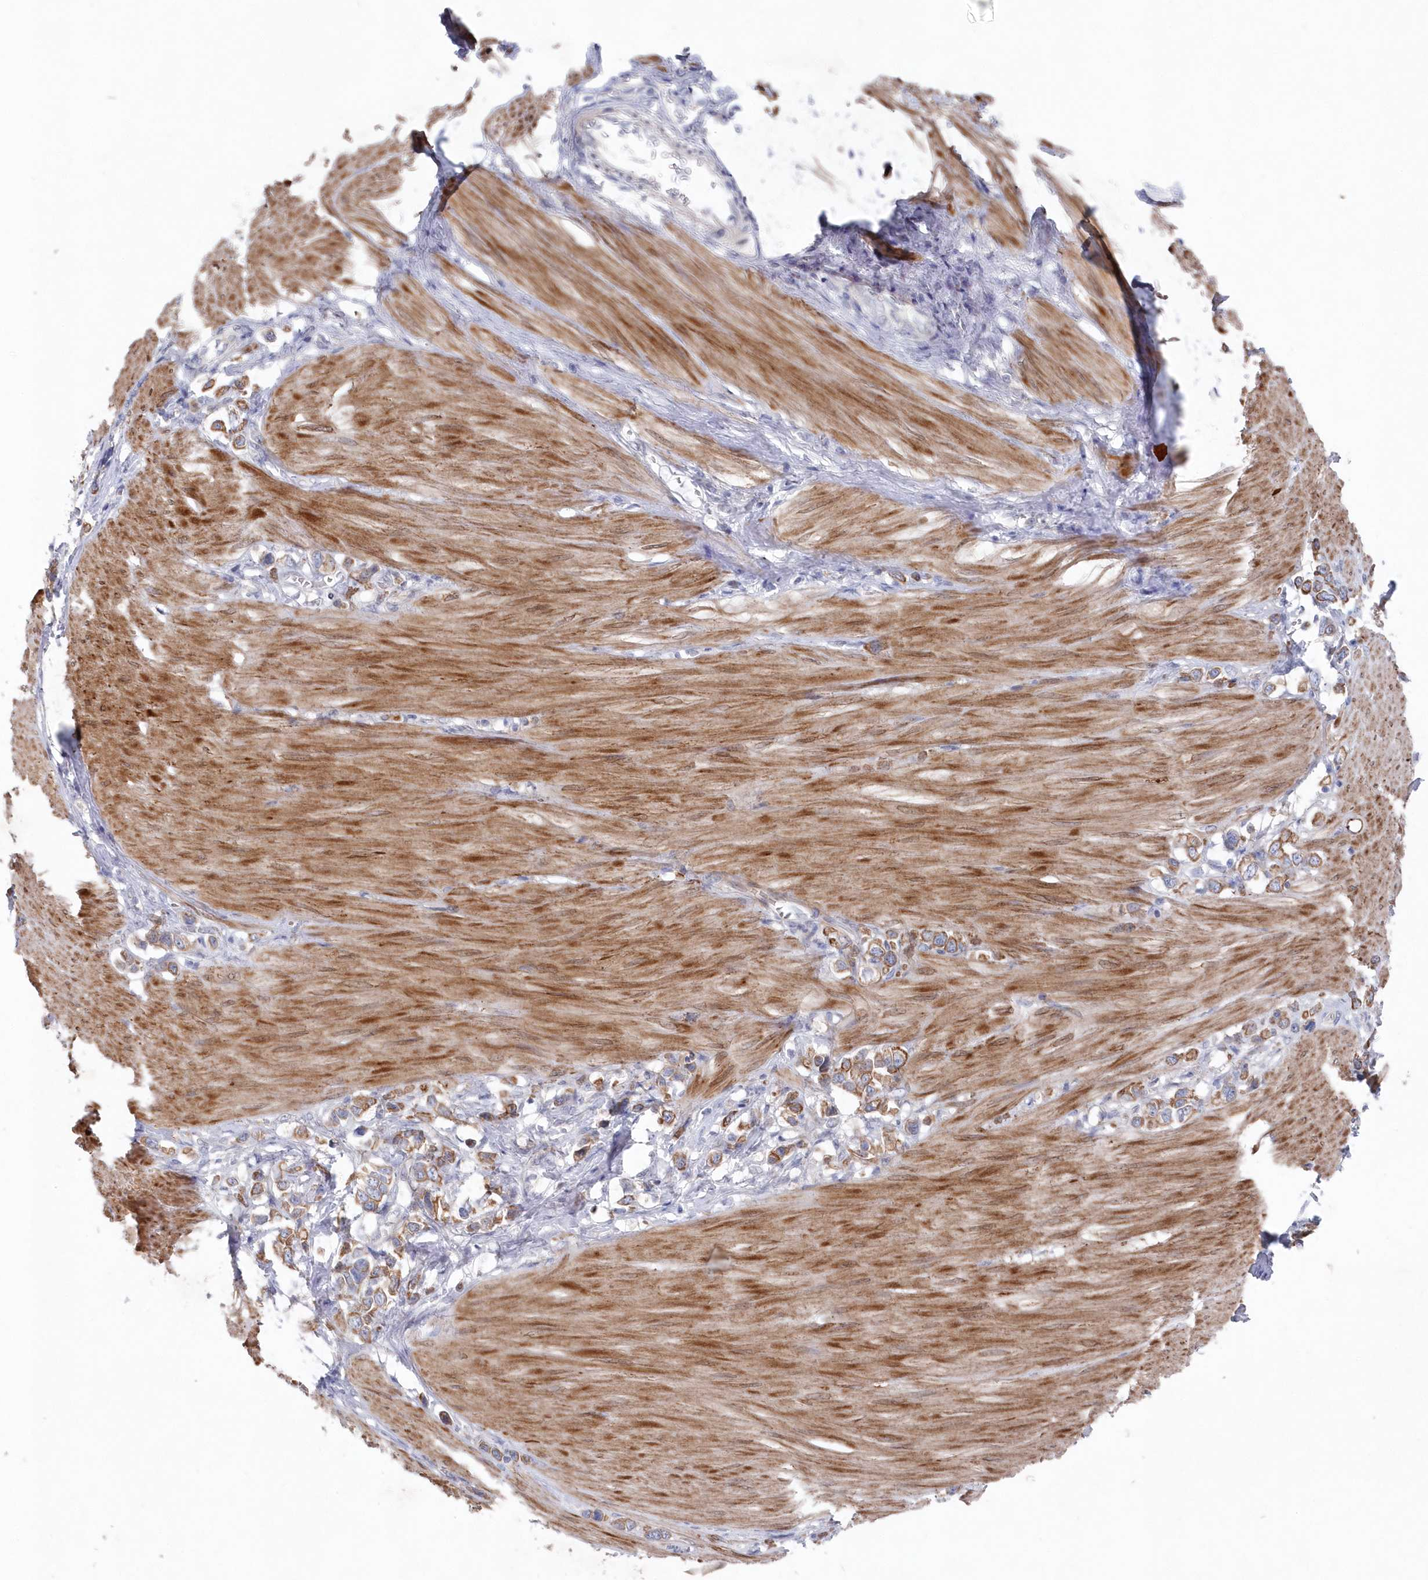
{"staining": {"intensity": "moderate", "quantity": ">75%", "location": "cytoplasmic/membranous"}, "tissue": "stomach cancer", "cell_type": "Tumor cells", "image_type": "cancer", "snomed": [{"axis": "morphology", "description": "Adenocarcinoma, NOS"}, {"axis": "topography", "description": "Stomach"}], "caption": "The histopathology image demonstrates a brown stain indicating the presence of a protein in the cytoplasmic/membranous of tumor cells in stomach adenocarcinoma. Using DAB (brown) and hematoxylin (blue) stains, captured at high magnification using brightfield microscopy.", "gene": "KIAA1586", "patient": {"sex": "female", "age": 65}}